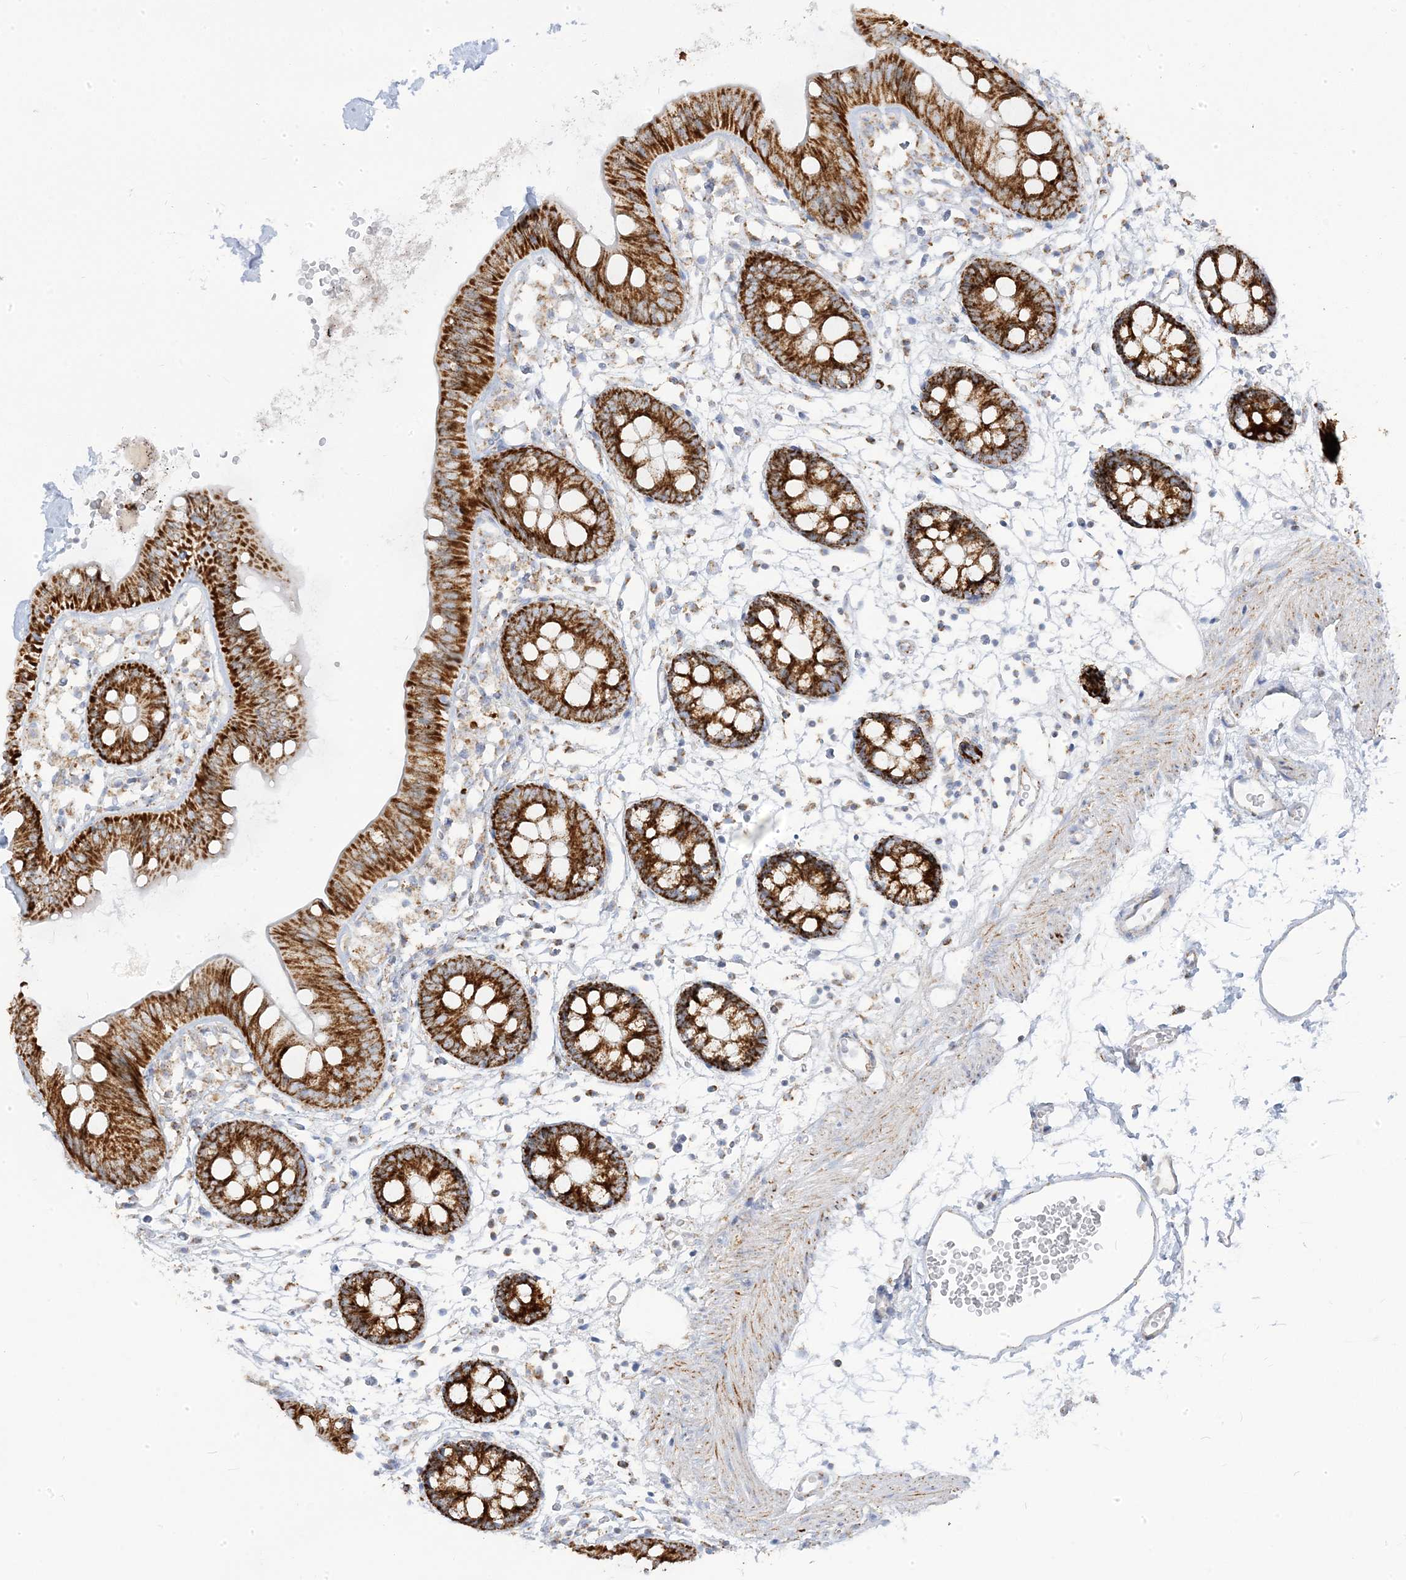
{"staining": {"intensity": "negative", "quantity": "none", "location": "none"}, "tissue": "colon", "cell_type": "Endothelial cells", "image_type": "normal", "snomed": [{"axis": "morphology", "description": "Normal tissue, NOS"}, {"axis": "topography", "description": "Colon"}], "caption": "Protein analysis of normal colon displays no significant positivity in endothelial cells.", "gene": "PCCB", "patient": {"sex": "male", "age": 56}}